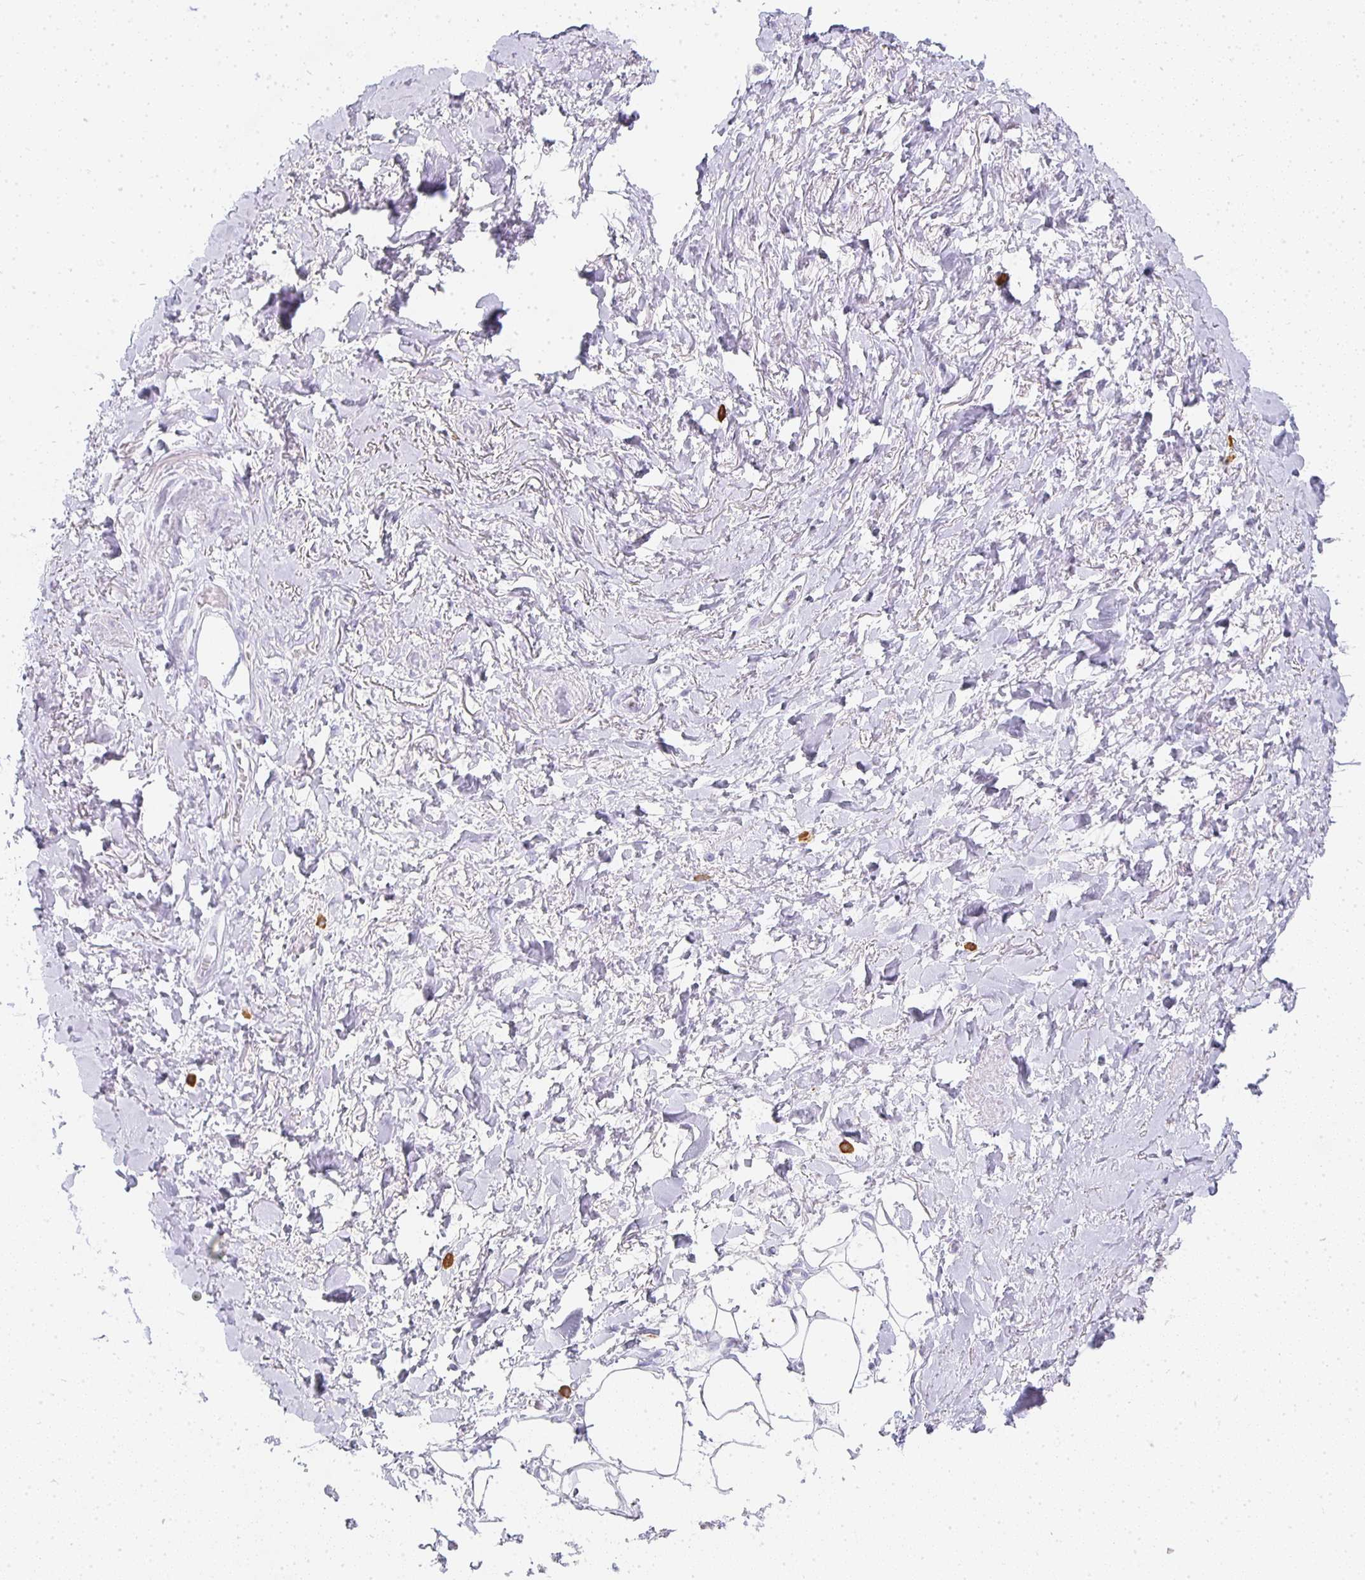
{"staining": {"intensity": "negative", "quantity": "none", "location": "none"}, "tissue": "adipose tissue", "cell_type": "Adipocytes", "image_type": "normal", "snomed": [{"axis": "morphology", "description": "Normal tissue, NOS"}, {"axis": "topography", "description": "Vagina"}, {"axis": "topography", "description": "Peripheral nerve tissue"}], "caption": "Adipose tissue was stained to show a protein in brown. There is no significant positivity in adipocytes. Nuclei are stained in blue.", "gene": "TPSD1", "patient": {"sex": "female", "age": 71}}